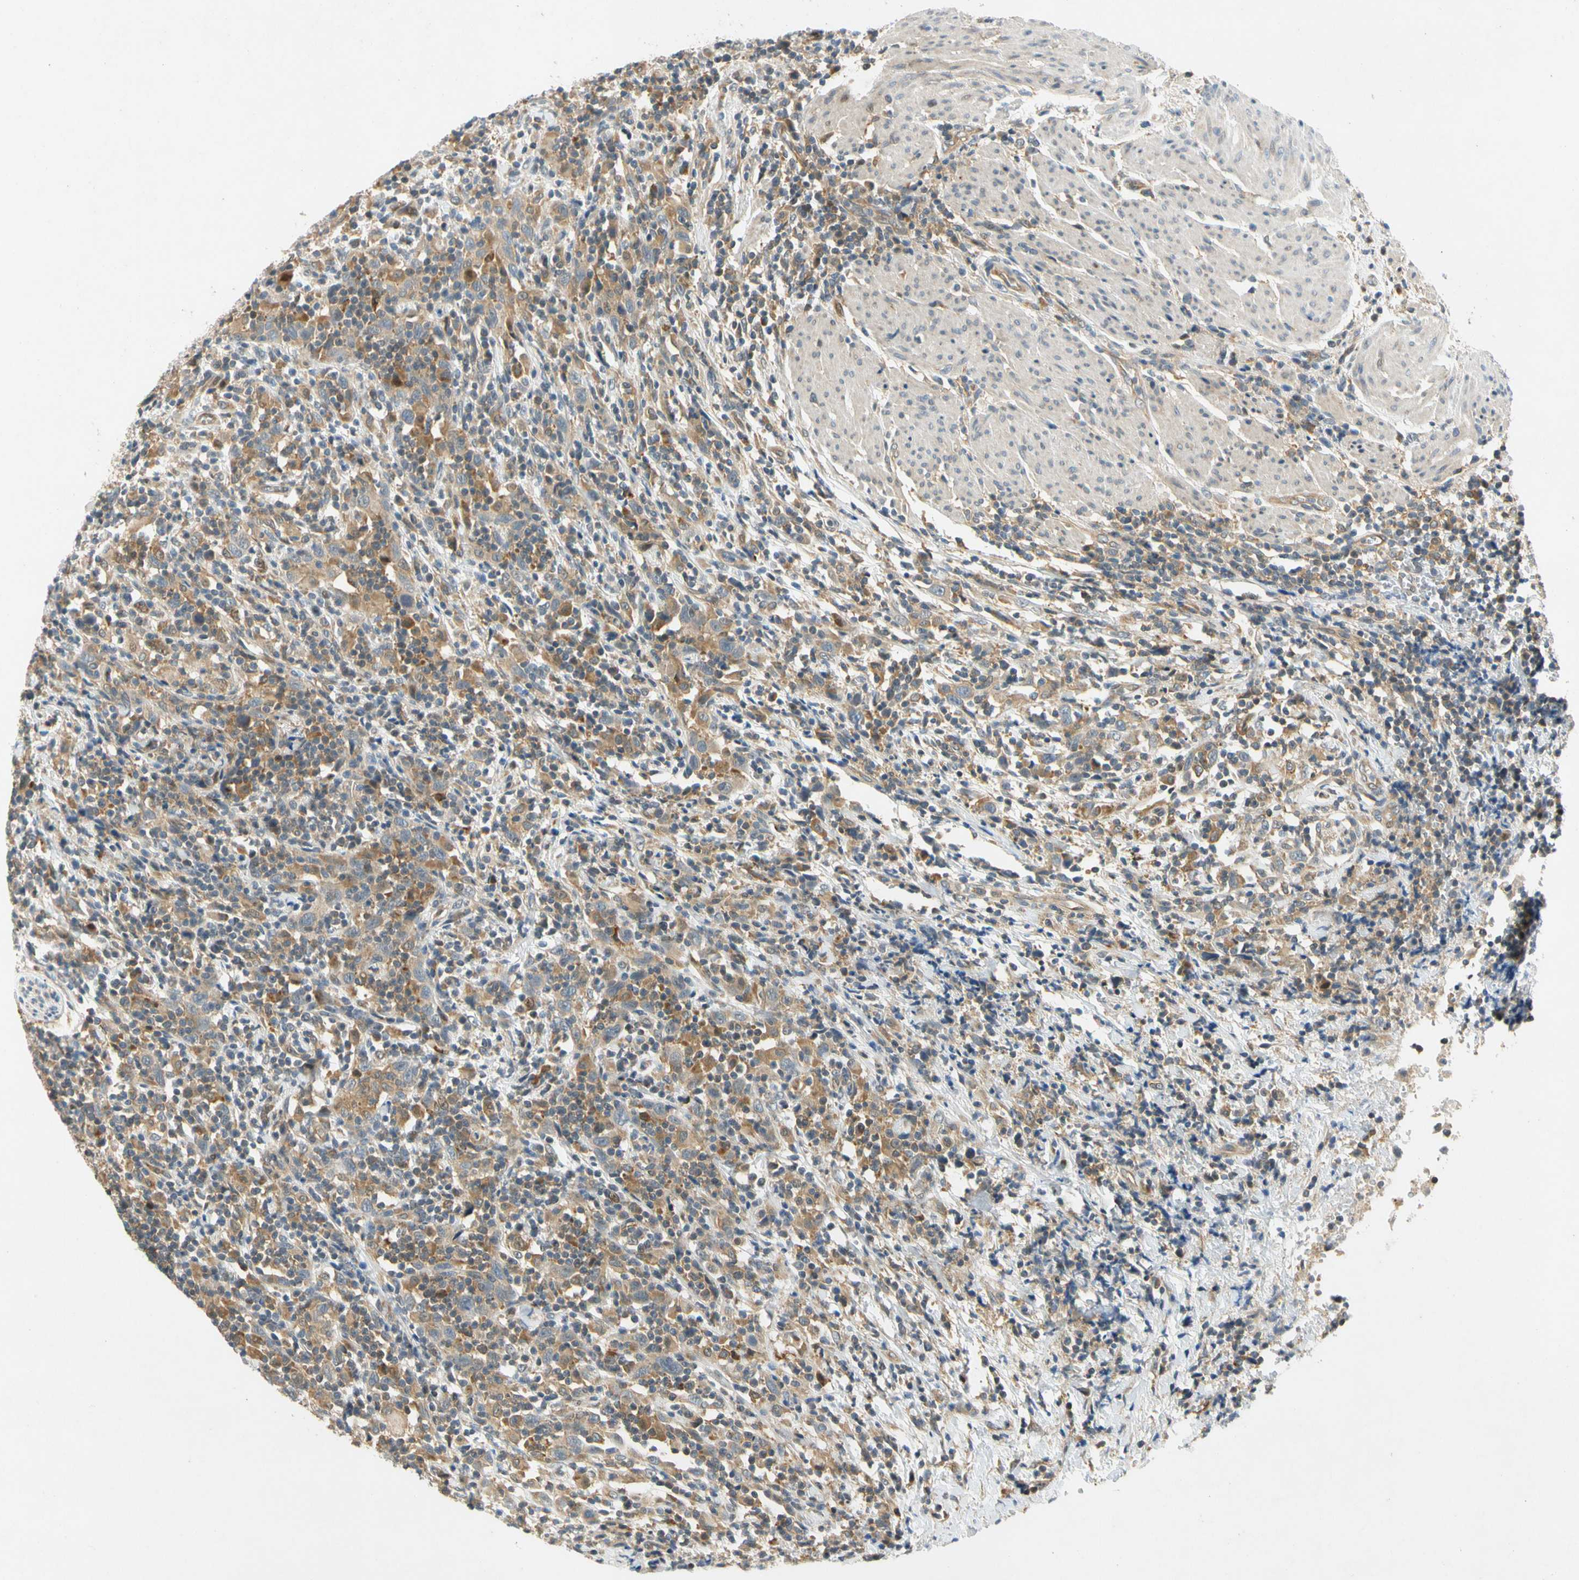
{"staining": {"intensity": "moderate", "quantity": ">75%", "location": "cytoplasmic/membranous"}, "tissue": "urothelial cancer", "cell_type": "Tumor cells", "image_type": "cancer", "snomed": [{"axis": "morphology", "description": "Urothelial carcinoma, High grade"}, {"axis": "topography", "description": "Urinary bladder"}], "caption": "A brown stain labels moderate cytoplasmic/membranous staining of a protein in urothelial cancer tumor cells.", "gene": "GATD1", "patient": {"sex": "male", "age": 61}}